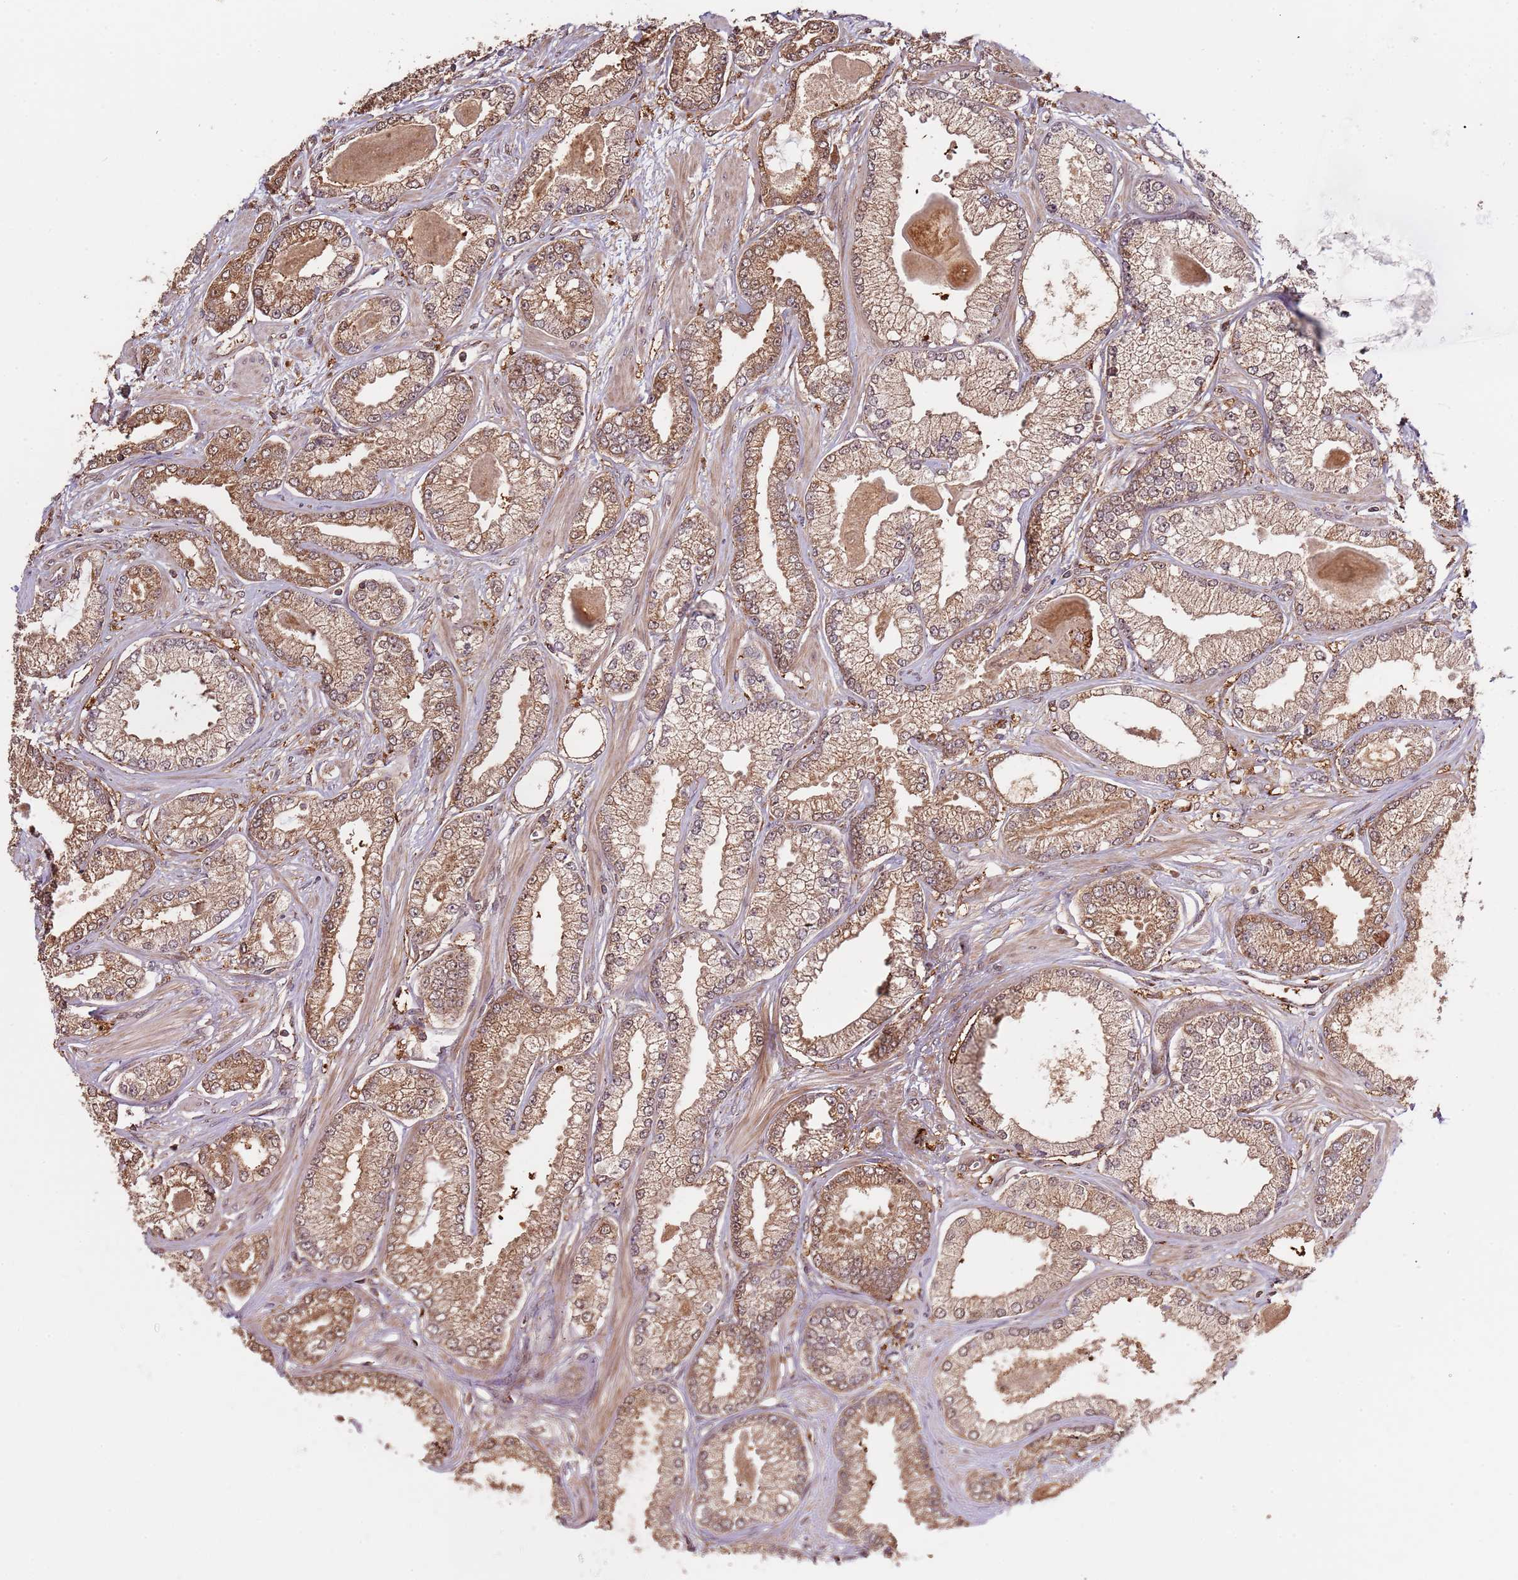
{"staining": {"intensity": "moderate", "quantity": ">75%", "location": "cytoplasmic/membranous,nuclear"}, "tissue": "prostate cancer", "cell_type": "Tumor cells", "image_type": "cancer", "snomed": [{"axis": "morphology", "description": "Adenocarcinoma, Low grade"}, {"axis": "topography", "description": "Prostate"}], "caption": "Protein expression analysis of human prostate cancer (adenocarcinoma (low-grade)) reveals moderate cytoplasmic/membranous and nuclear expression in about >75% of tumor cells.", "gene": "IL17RD", "patient": {"sex": "male", "age": 64}}